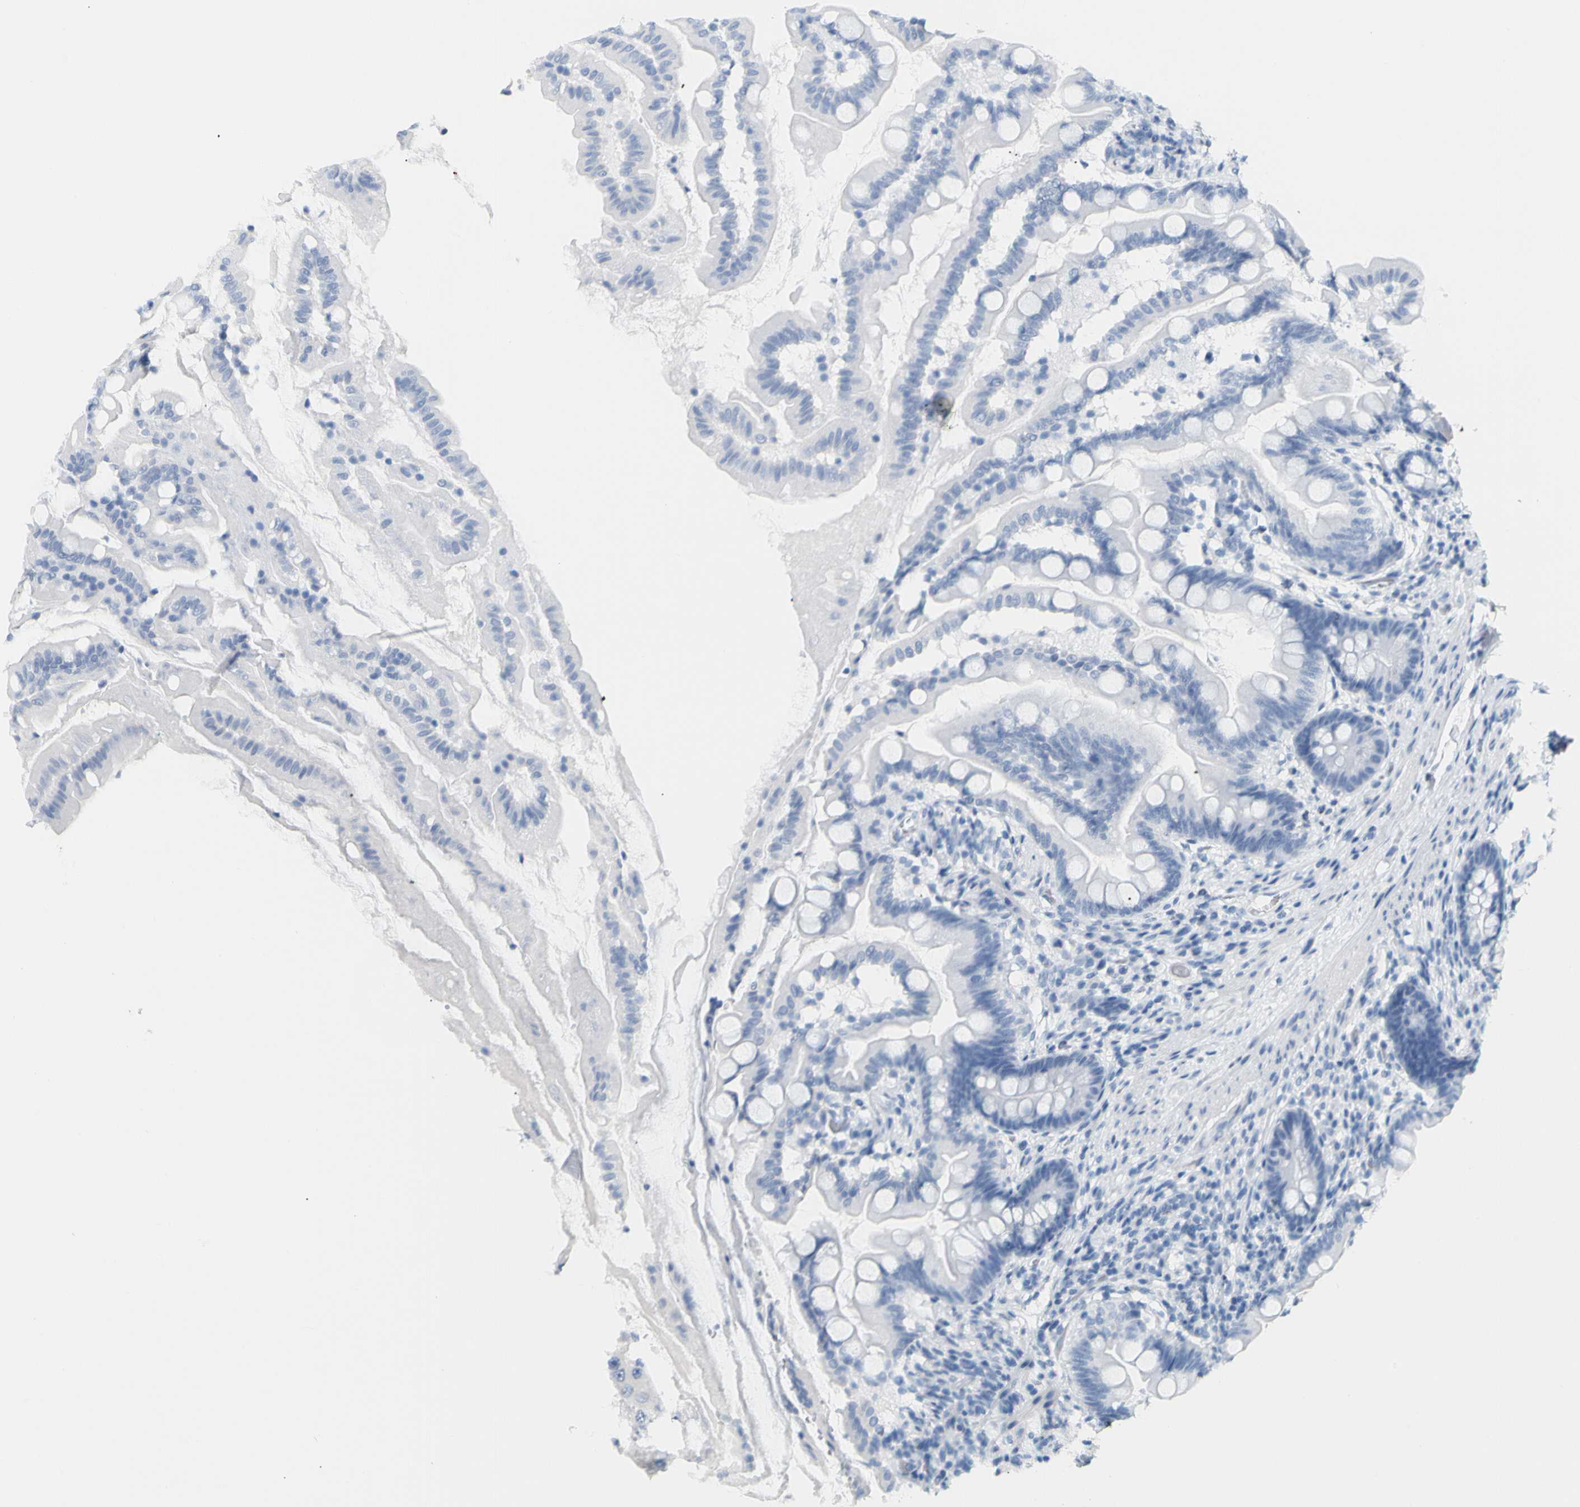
{"staining": {"intensity": "negative", "quantity": "none", "location": "none"}, "tissue": "small intestine", "cell_type": "Glandular cells", "image_type": "normal", "snomed": [{"axis": "morphology", "description": "Normal tissue, NOS"}, {"axis": "topography", "description": "Small intestine"}], "caption": "Benign small intestine was stained to show a protein in brown. There is no significant expression in glandular cells. (Brightfield microscopy of DAB immunohistochemistry (IHC) at high magnification).", "gene": "OPN1SW", "patient": {"sex": "female", "age": 56}}